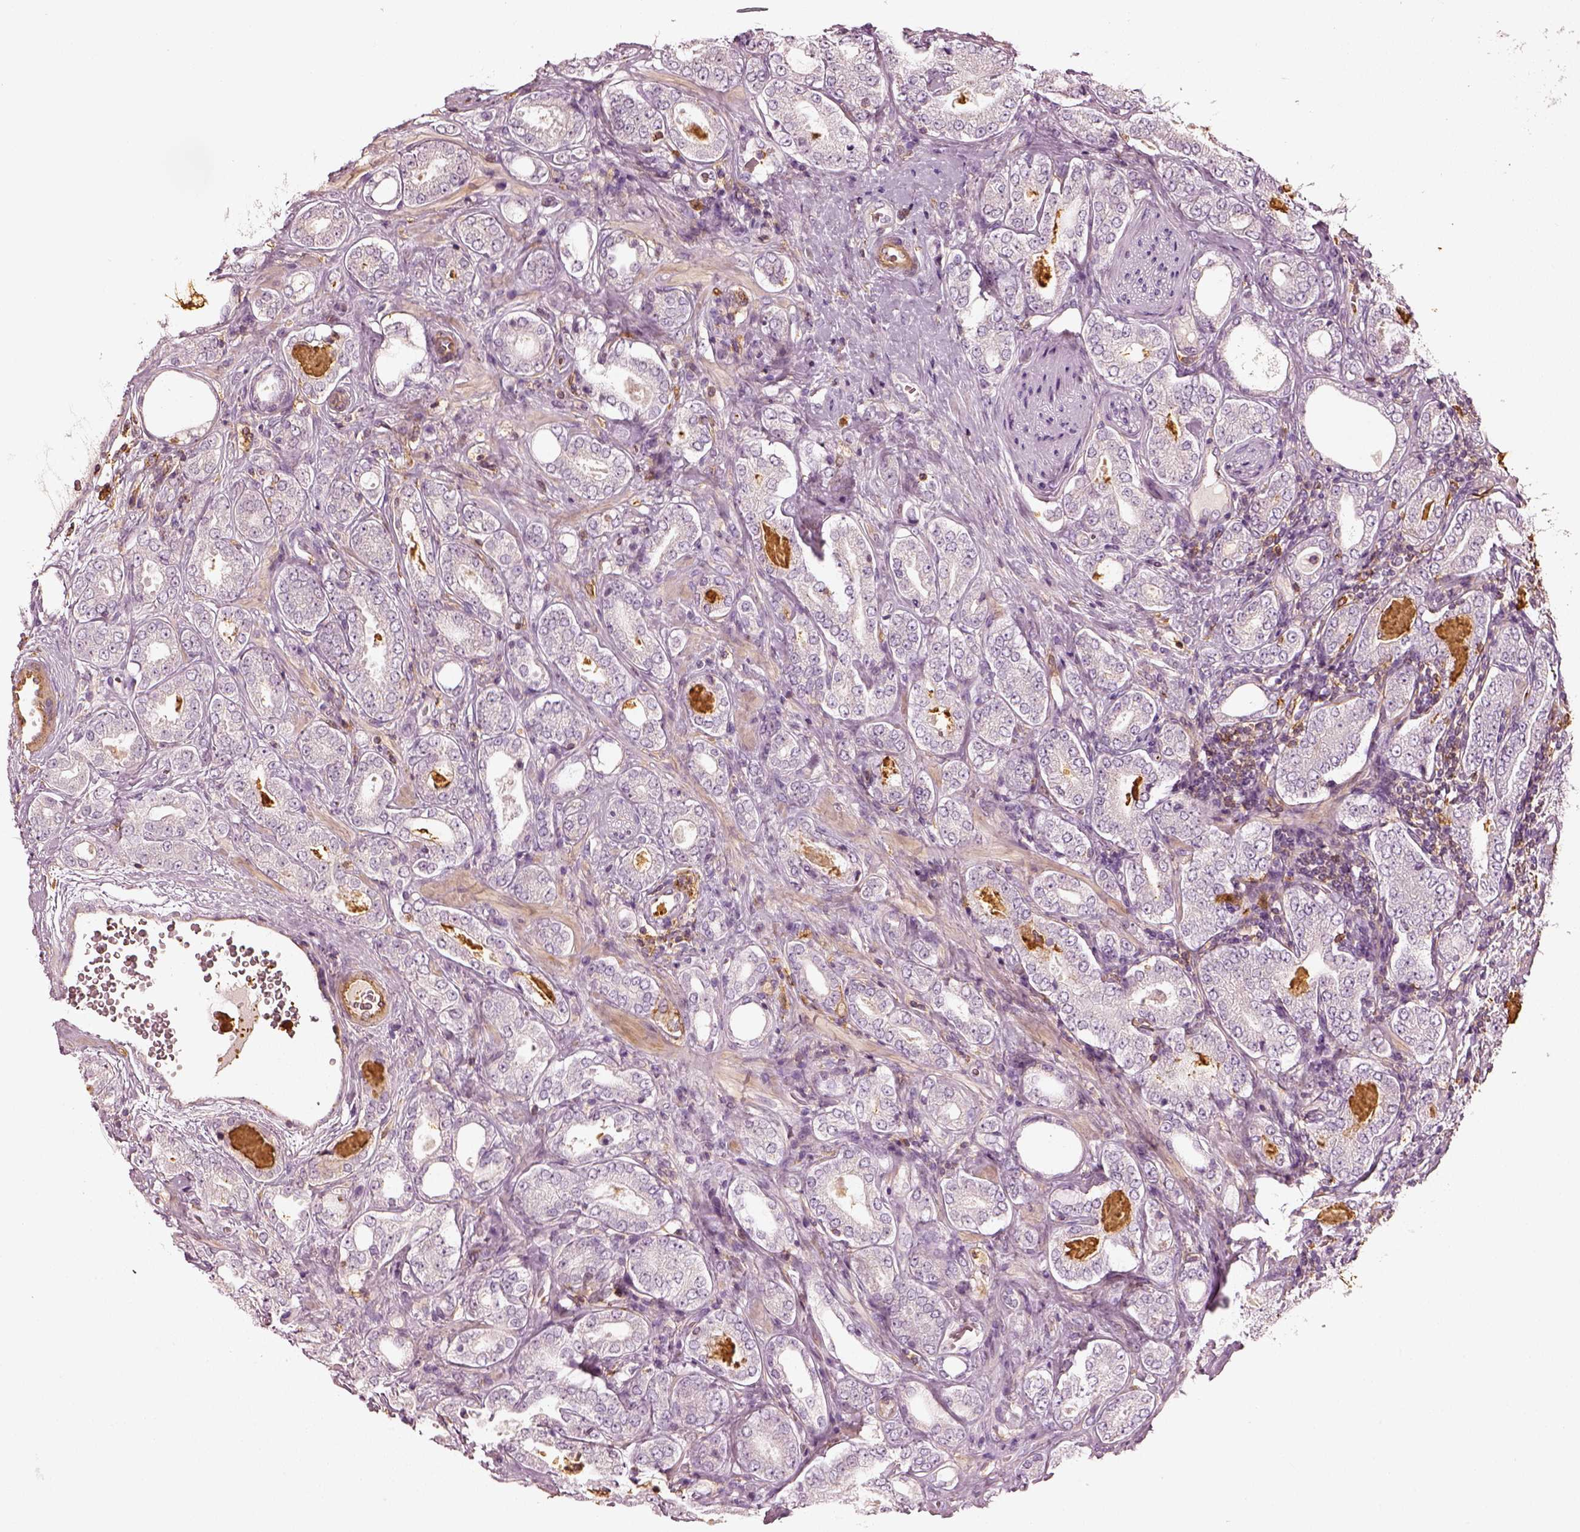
{"staining": {"intensity": "negative", "quantity": "none", "location": "none"}, "tissue": "prostate cancer", "cell_type": "Tumor cells", "image_type": "cancer", "snomed": [{"axis": "morphology", "description": "Adenocarcinoma, NOS"}, {"axis": "topography", "description": "Prostate"}], "caption": "A micrograph of prostate cancer (adenocarcinoma) stained for a protein exhibits no brown staining in tumor cells.", "gene": "ZYX", "patient": {"sex": "male", "age": 64}}